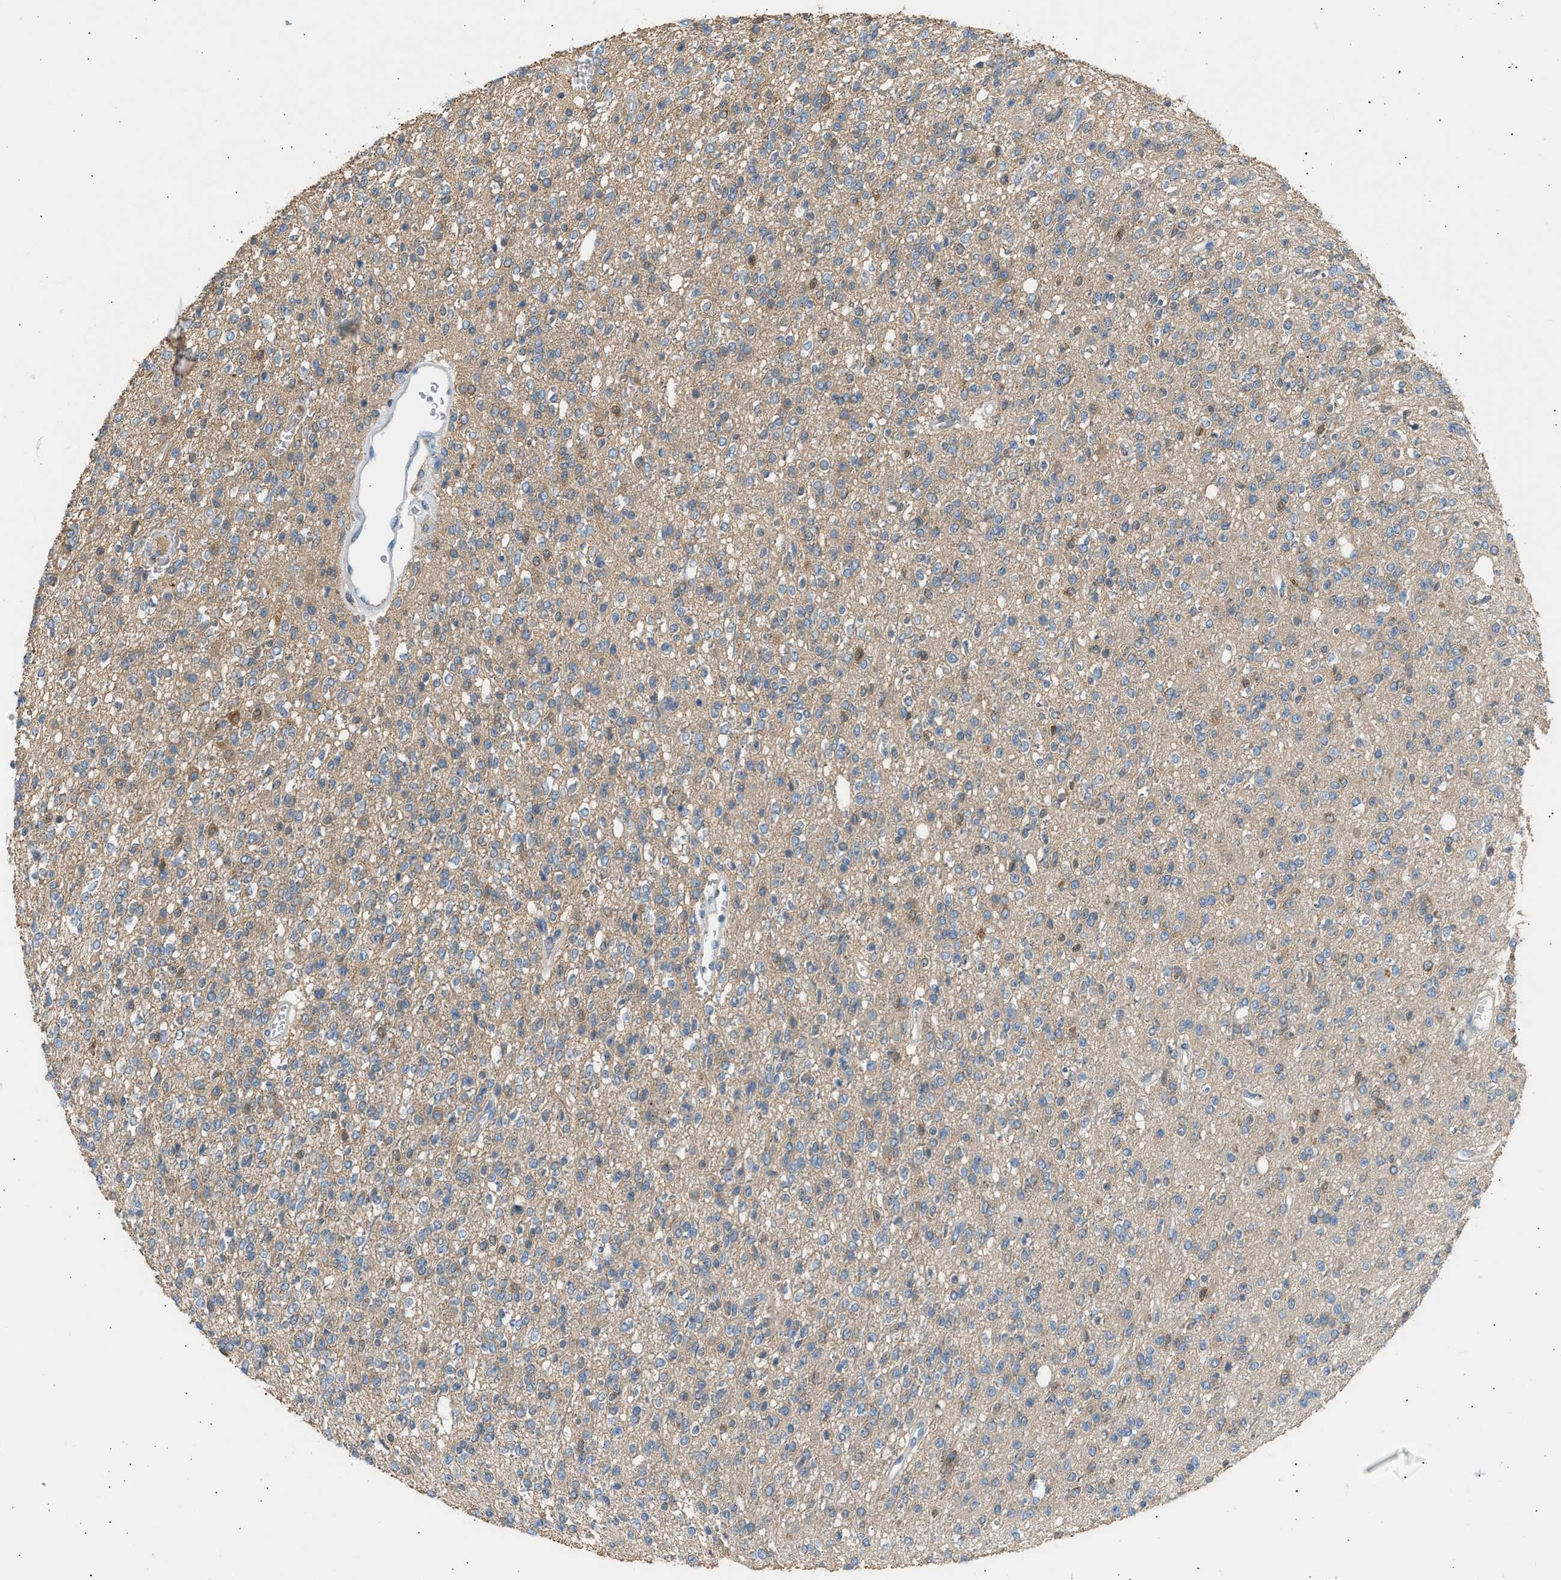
{"staining": {"intensity": "moderate", "quantity": "<25%", "location": "cytoplasmic/membranous"}, "tissue": "glioma", "cell_type": "Tumor cells", "image_type": "cancer", "snomed": [{"axis": "morphology", "description": "Glioma, malignant, High grade"}, {"axis": "topography", "description": "Brain"}], "caption": "Immunohistochemical staining of glioma shows low levels of moderate cytoplasmic/membranous protein positivity in about <25% of tumor cells. Nuclei are stained in blue.", "gene": "TRIM50", "patient": {"sex": "male", "age": 34}}